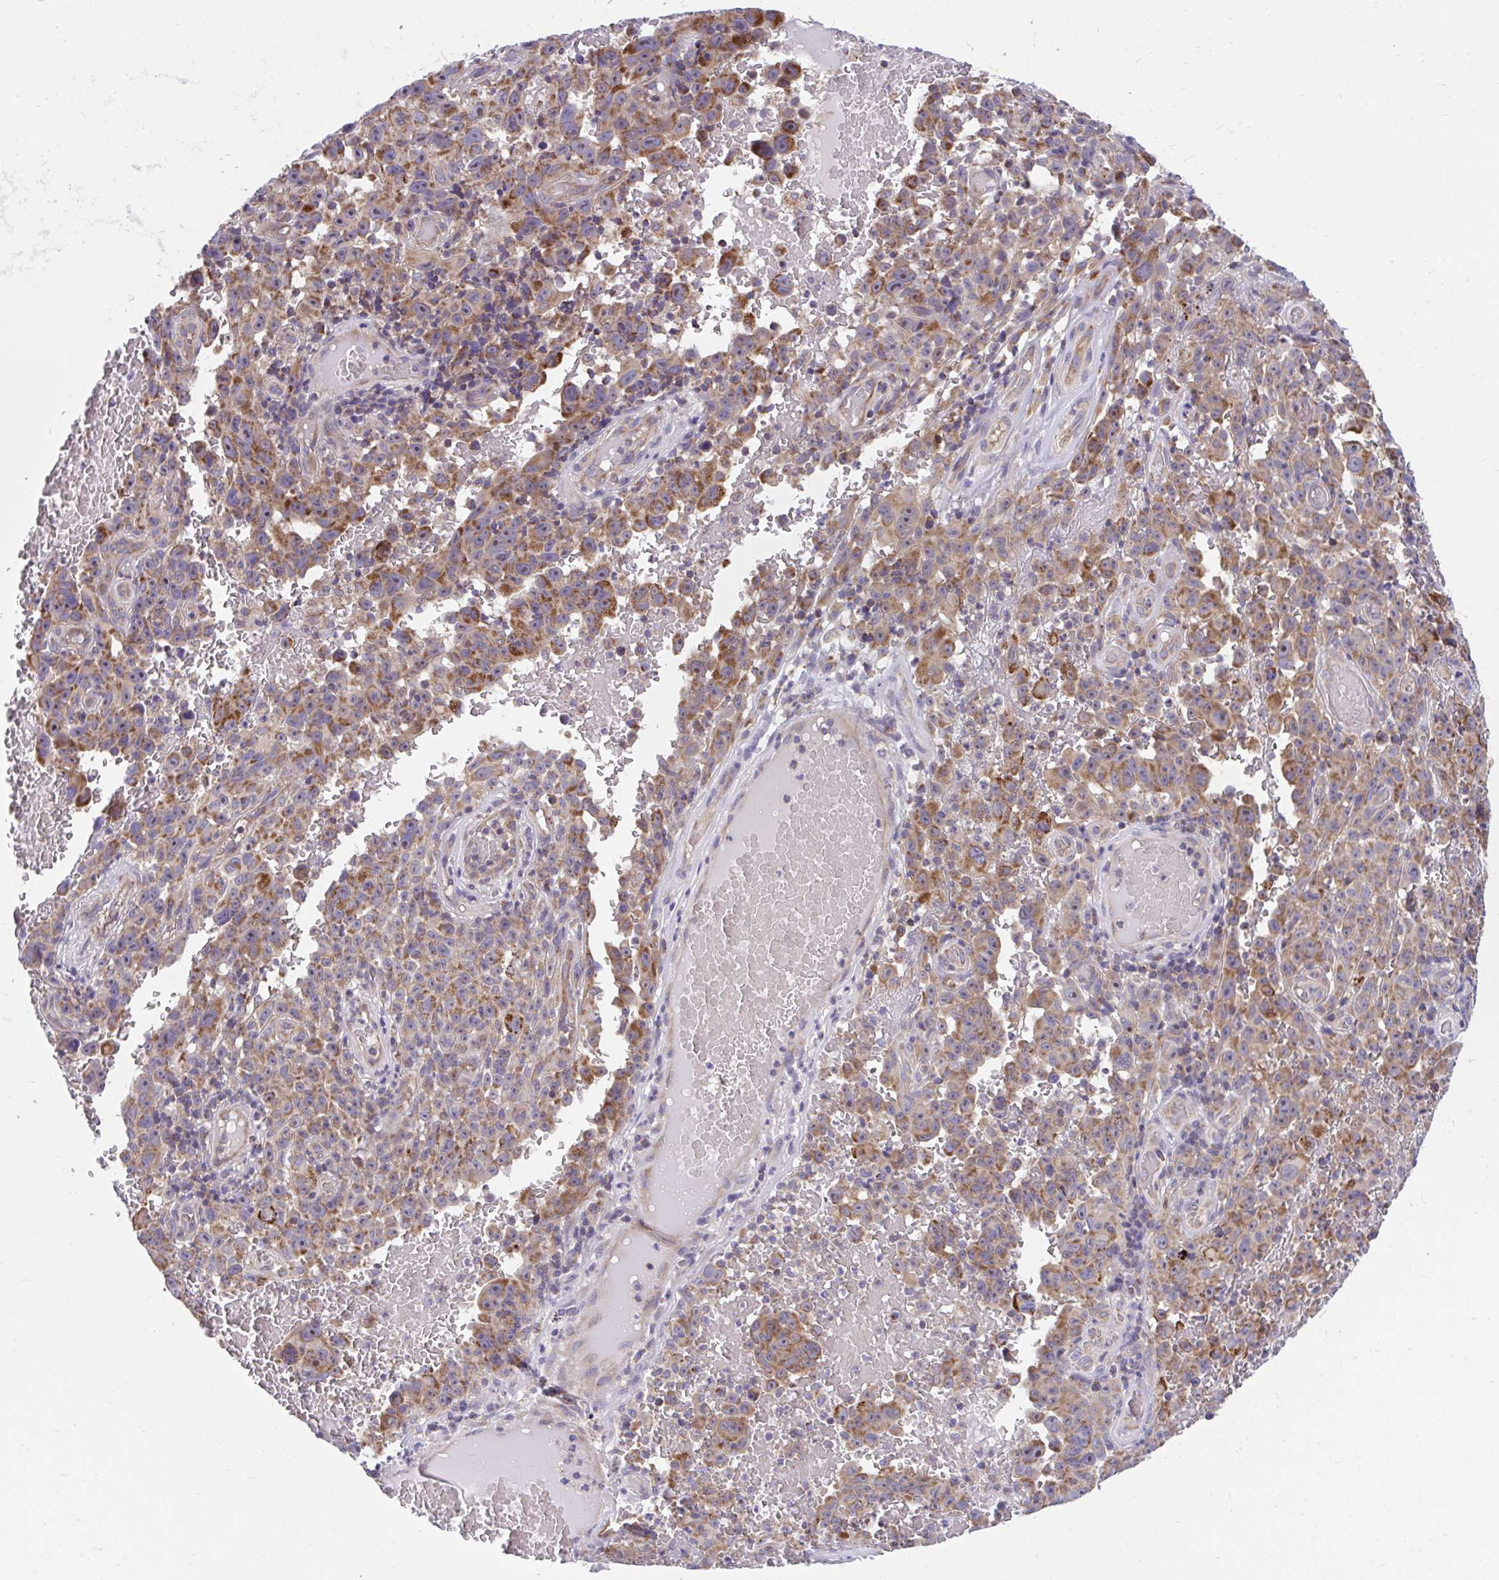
{"staining": {"intensity": "strong", "quantity": ">75%", "location": "cytoplasmic/membranous"}, "tissue": "melanoma", "cell_type": "Tumor cells", "image_type": "cancer", "snomed": [{"axis": "morphology", "description": "Malignant melanoma, NOS"}, {"axis": "topography", "description": "Skin"}], "caption": "Protein staining shows strong cytoplasmic/membranous positivity in approximately >75% of tumor cells in malignant melanoma.", "gene": "FHIP1B", "patient": {"sex": "female", "age": 82}}